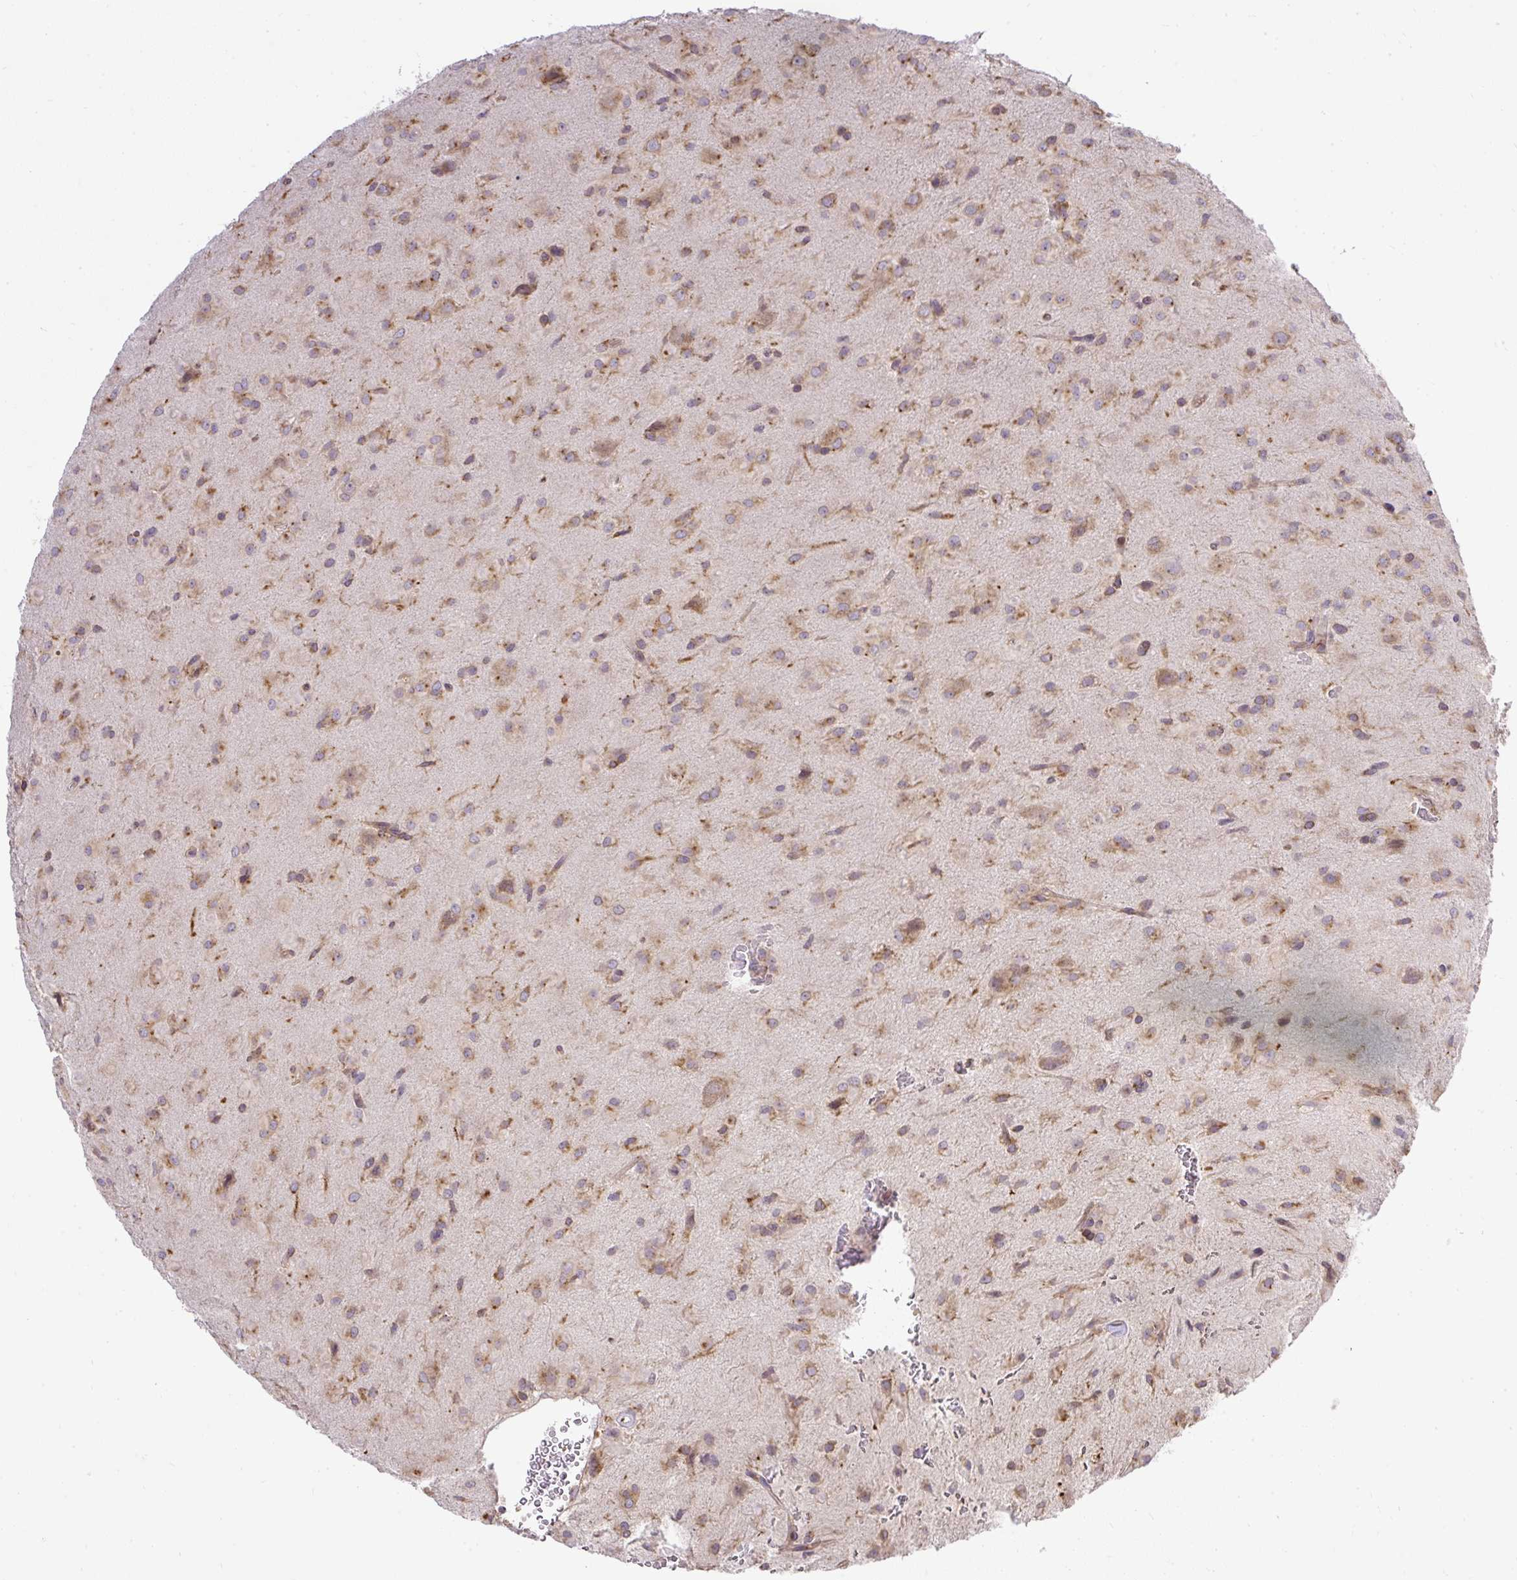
{"staining": {"intensity": "moderate", "quantity": ">75%", "location": "cytoplasmic/membranous"}, "tissue": "glioma", "cell_type": "Tumor cells", "image_type": "cancer", "snomed": [{"axis": "morphology", "description": "Glioma, malignant, Low grade"}, {"axis": "topography", "description": "Brain"}], "caption": "DAB immunohistochemical staining of glioma reveals moderate cytoplasmic/membranous protein expression in approximately >75% of tumor cells.", "gene": "SMC4", "patient": {"sex": "male", "age": 58}}